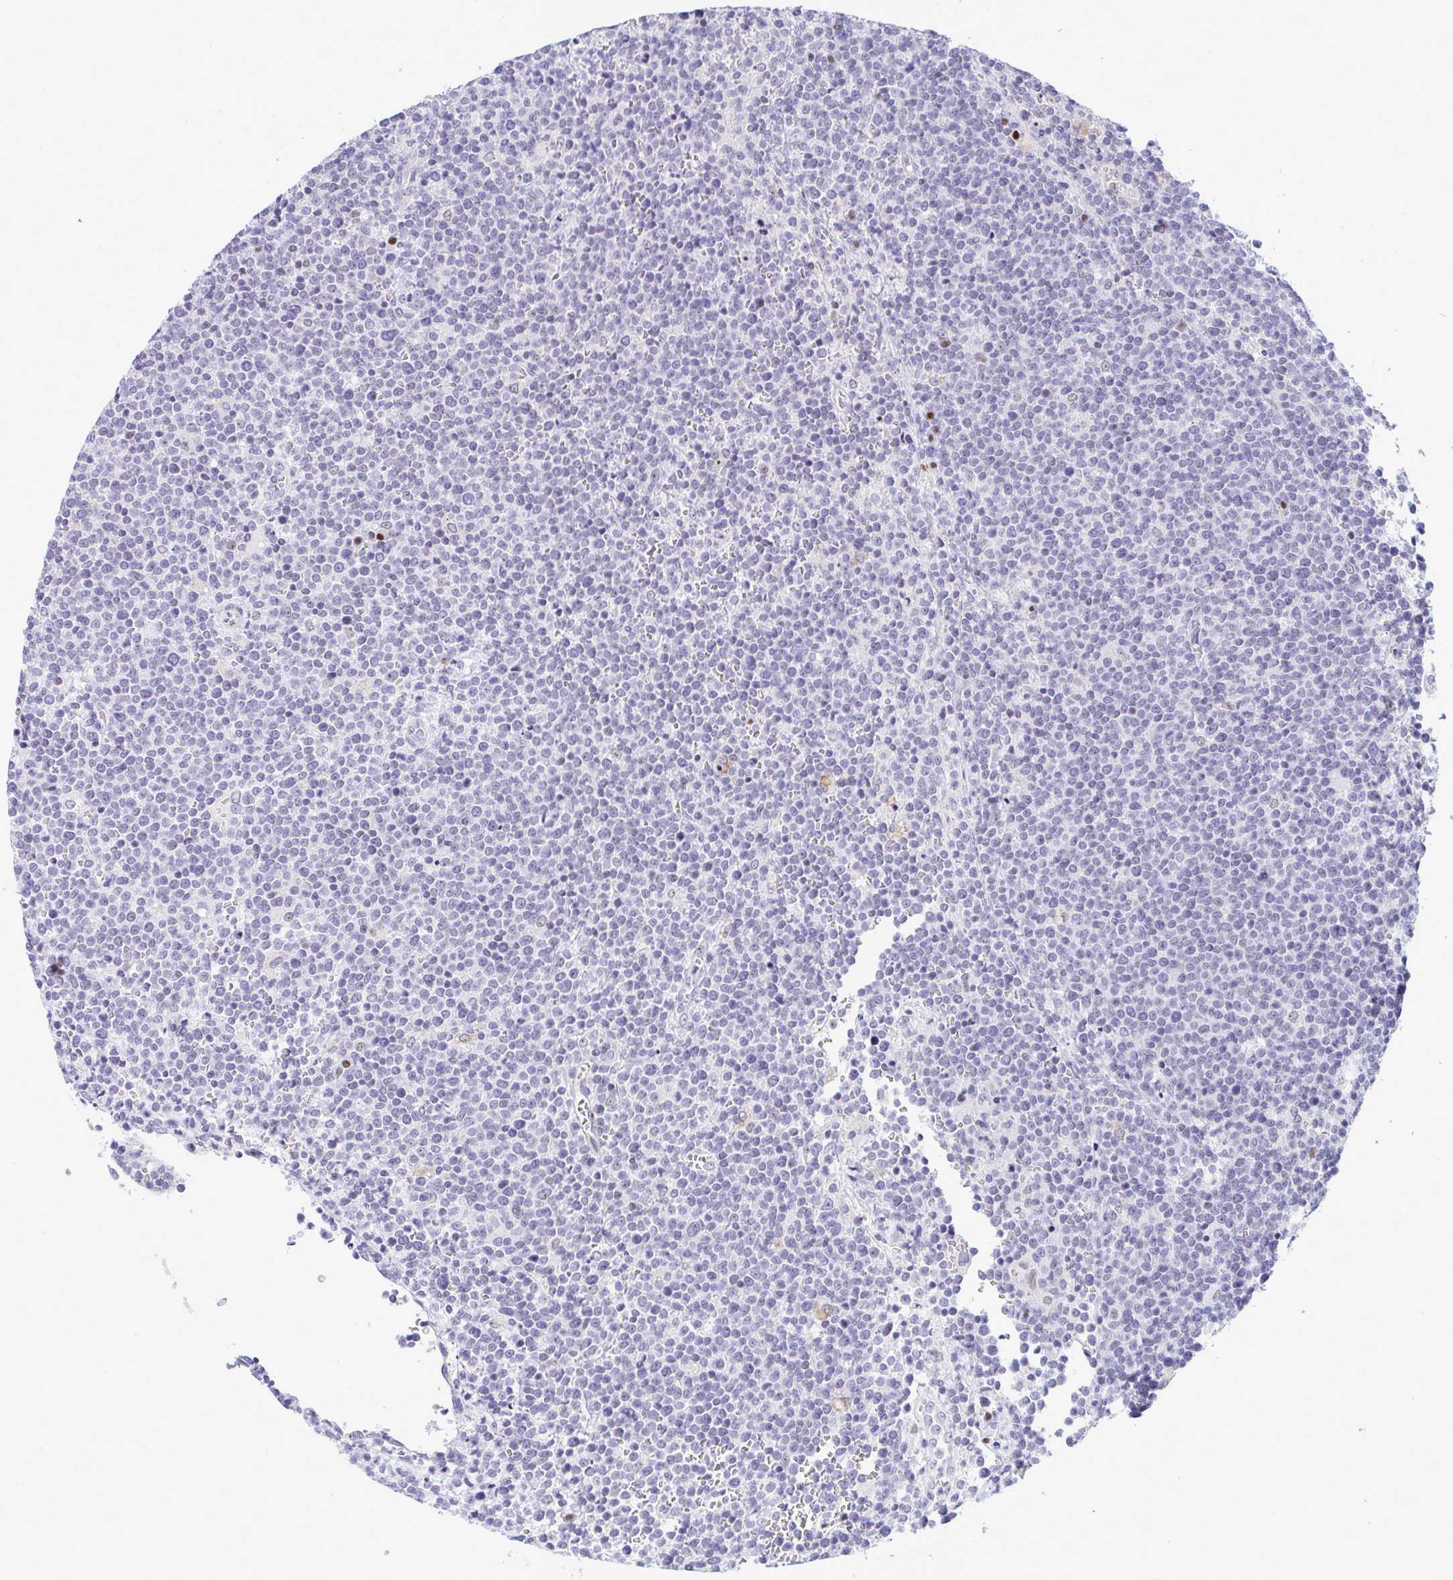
{"staining": {"intensity": "negative", "quantity": "none", "location": "none"}, "tissue": "lymphoma", "cell_type": "Tumor cells", "image_type": "cancer", "snomed": [{"axis": "morphology", "description": "Malignant lymphoma, non-Hodgkin's type, High grade"}, {"axis": "topography", "description": "Lymph node"}], "caption": "Immunohistochemistry micrograph of neoplastic tissue: human malignant lymphoma, non-Hodgkin's type (high-grade) stained with DAB displays no significant protein expression in tumor cells.", "gene": "SLC25A51", "patient": {"sex": "male", "age": 61}}